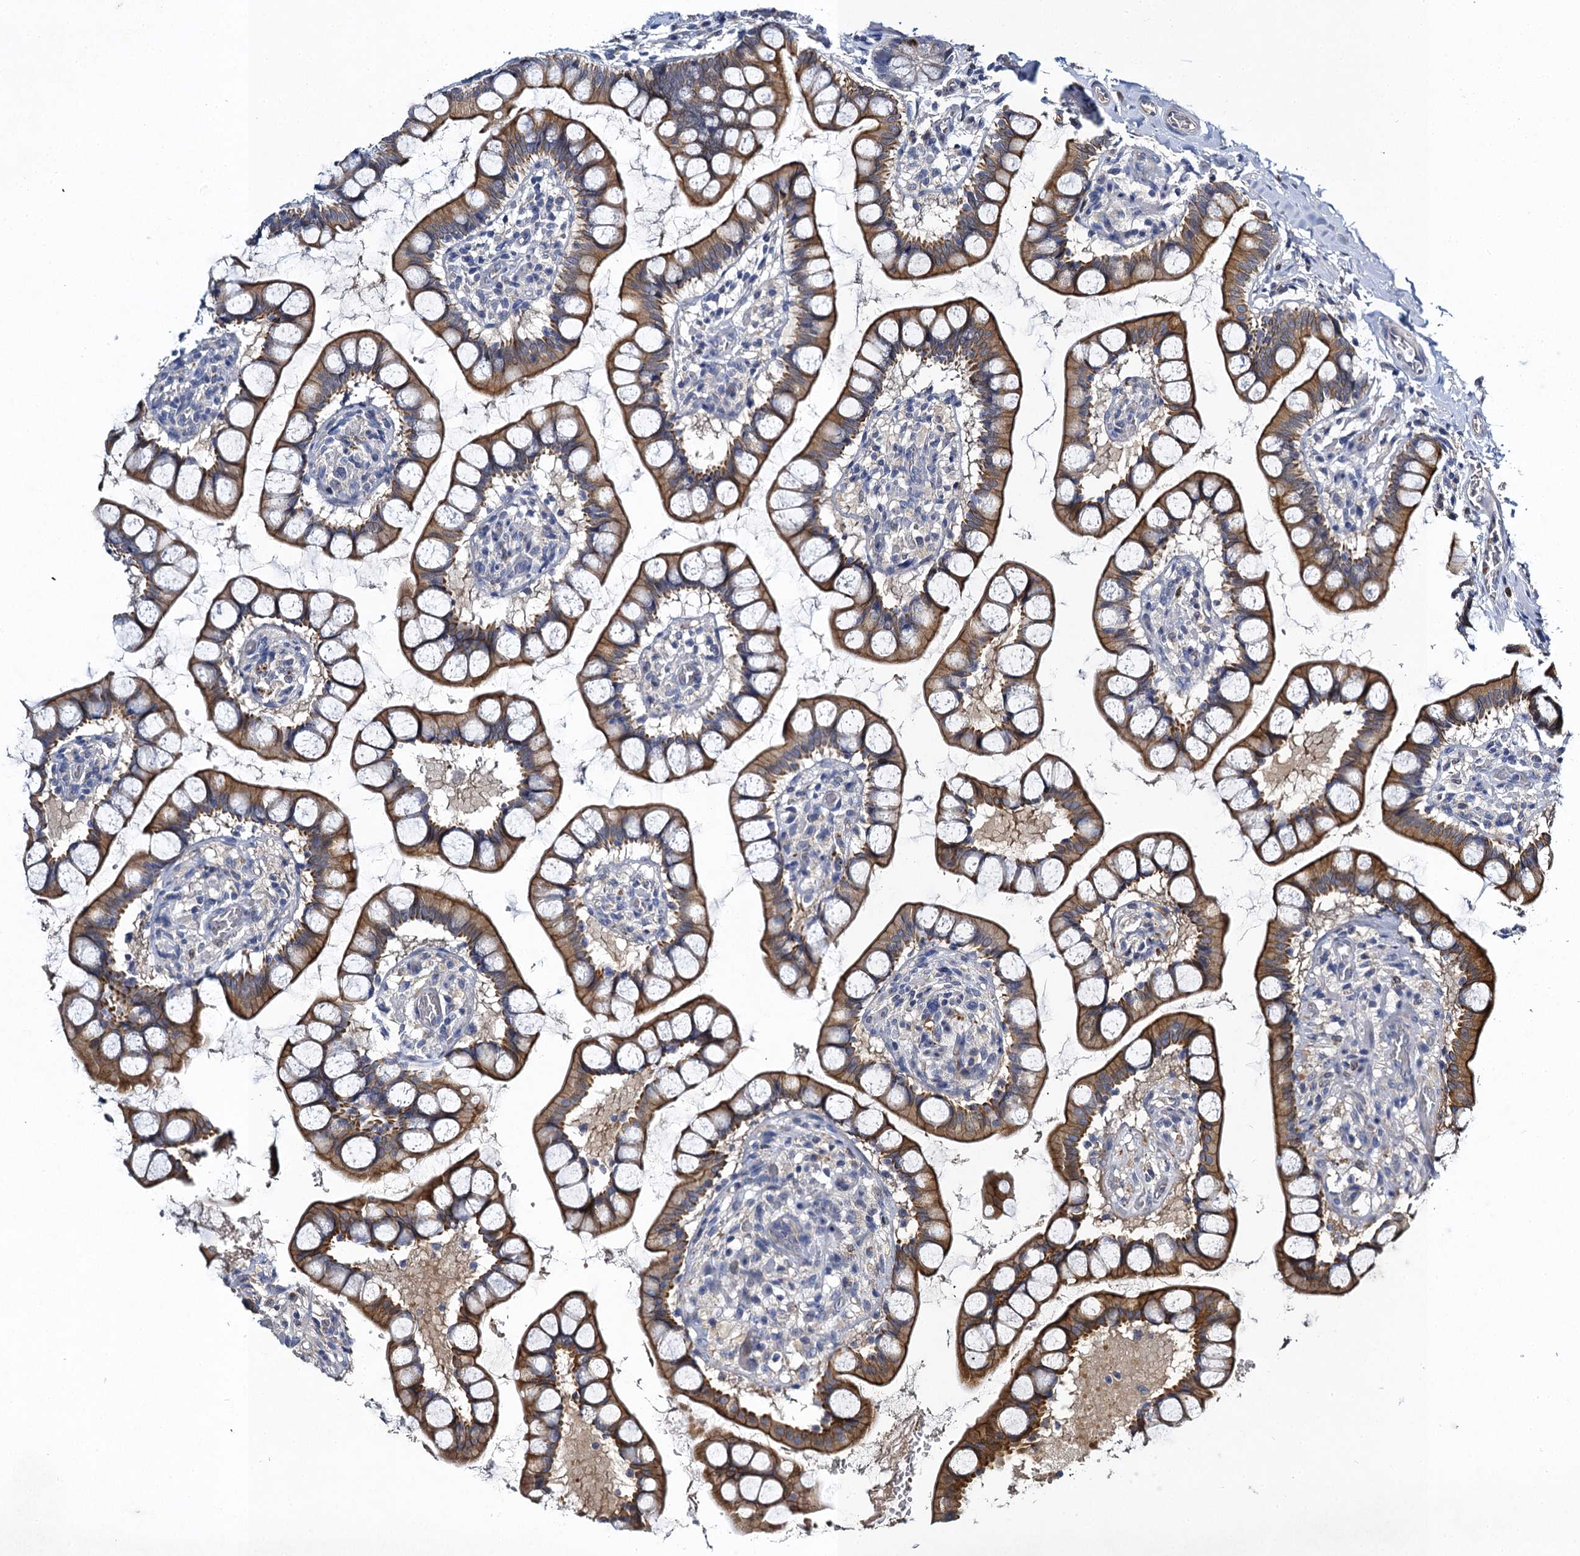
{"staining": {"intensity": "weak", "quantity": ">75%", "location": "cytoplasmic/membranous"}, "tissue": "small intestine", "cell_type": "Glandular cells", "image_type": "normal", "snomed": [{"axis": "morphology", "description": "Normal tissue, NOS"}, {"axis": "topography", "description": "Small intestine"}], "caption": "A photomicrograph of human small intestine stained for a protein demonstrates weak cytoplasmic/membranous brown staining in glandular cells.", "gene": "SLC11A2", "patient": {"sex": "male", "age": 52}}